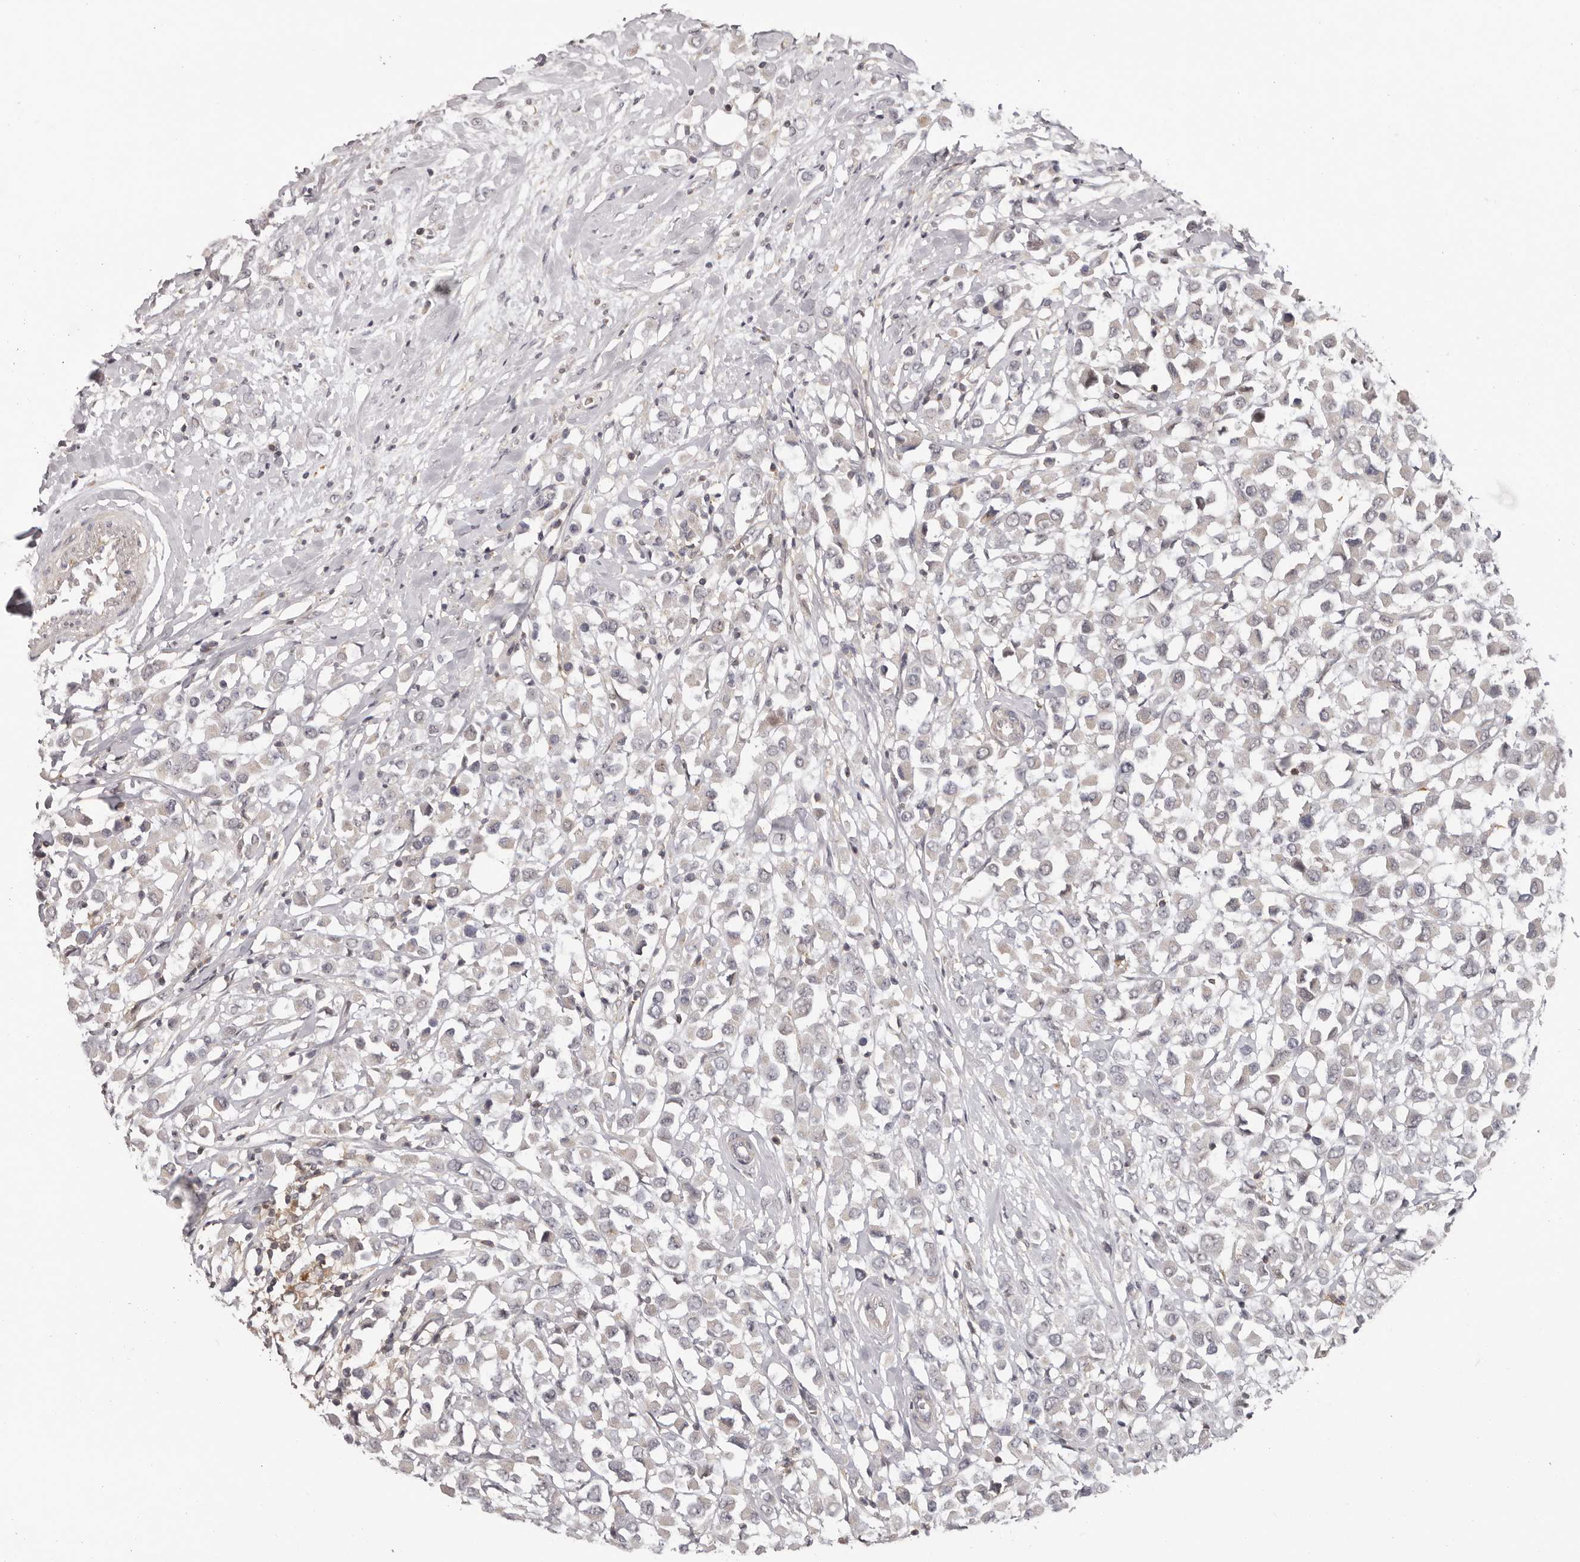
{"staining": {"intensity": "negative", "quantity": "none", "location": "none"}, "tissue": "breast cancer", "cell_type": "Tumor cells", "image_type": "cancer", "snomed": [{"axis": "morphology", "description": "Duct carcinoma"}, {"axis": "topography", "description": "Breast"}], "caption": "This photomicrograph is of infiltrating ductal carcinoma (breast) stained with immunohistochemistry (IHC) to label a protein in brown with the nuclei are counter-stained blue. There is no positivity in tumor cells.", "gene": "ANKRD44", "patient": {"sex": "female", "age": 61}}